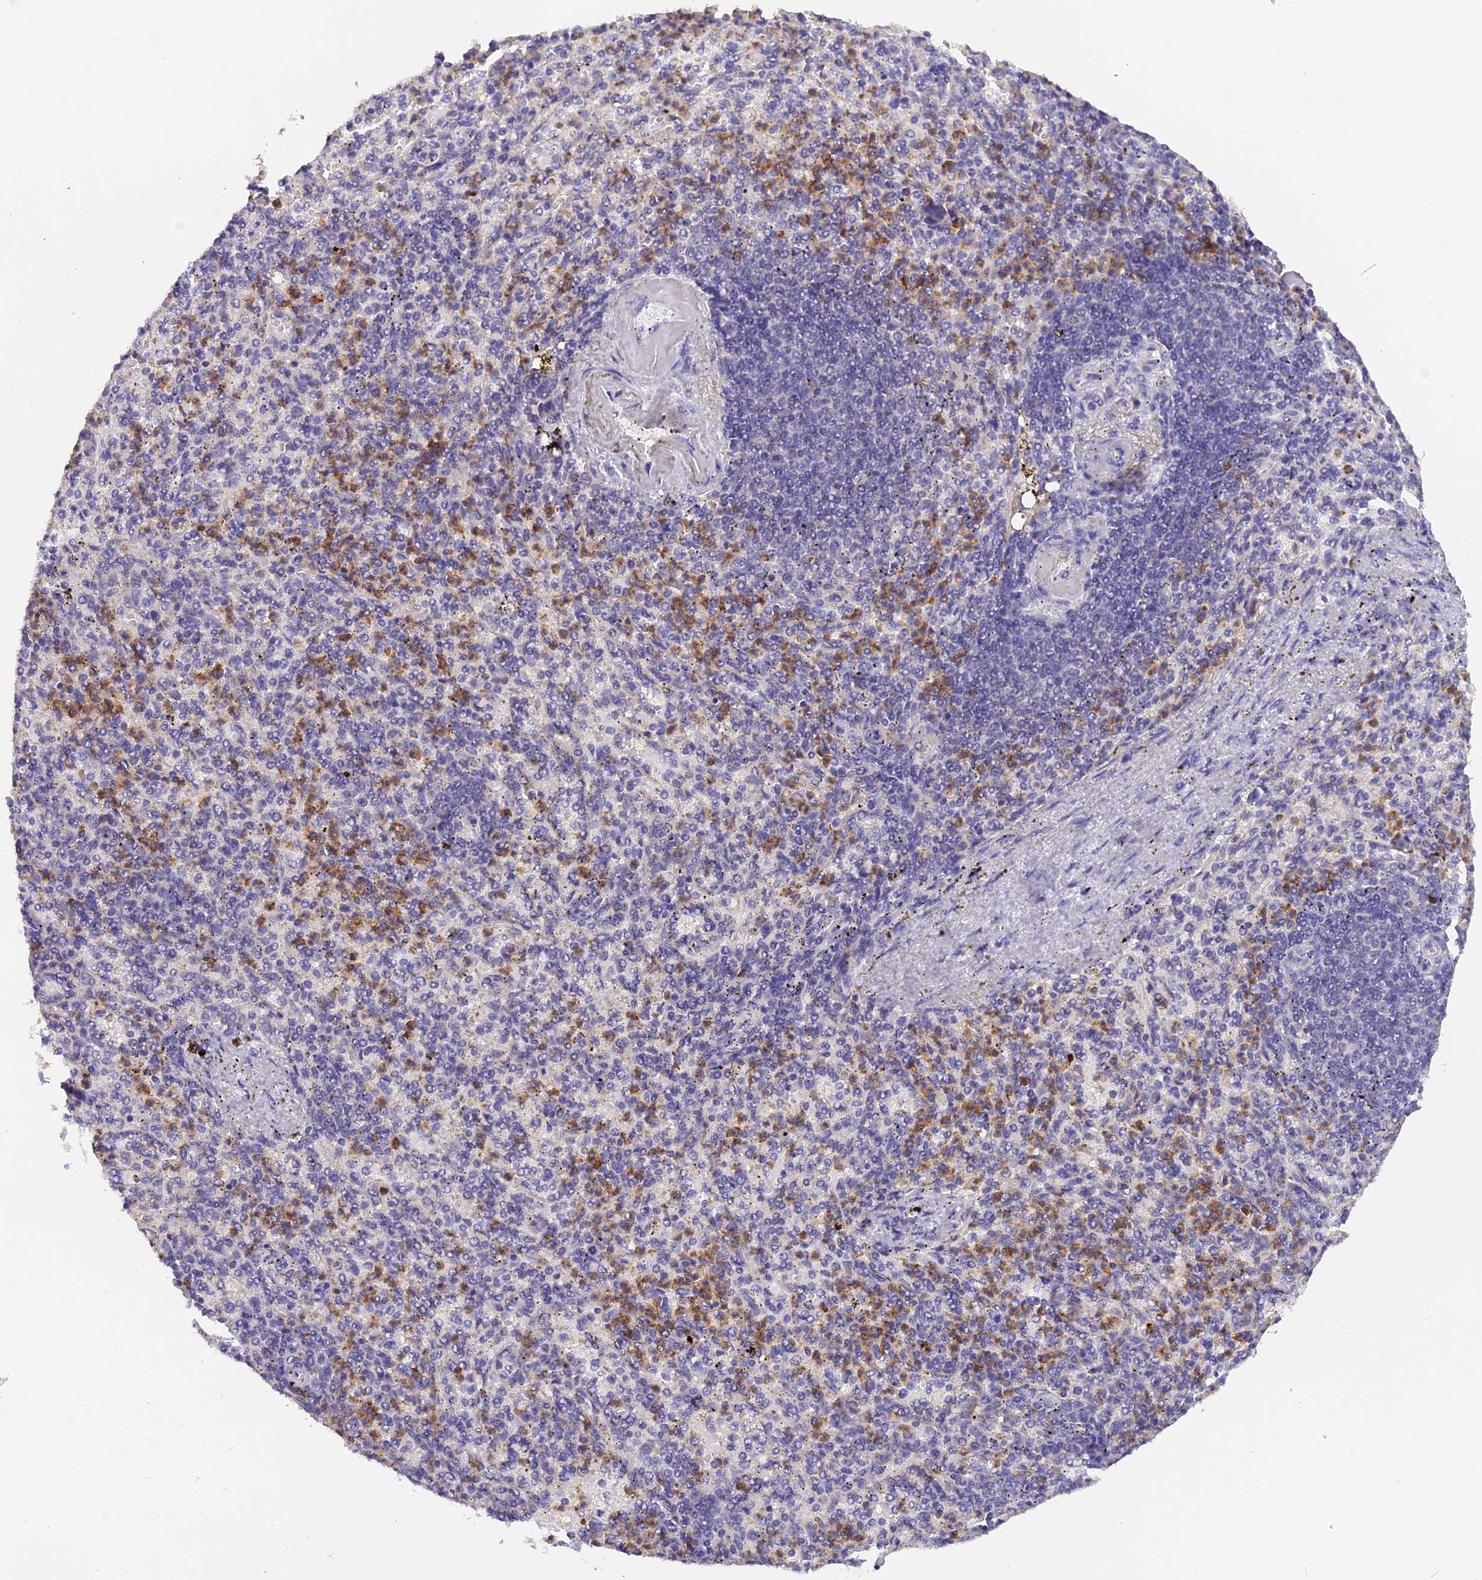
{"staining": {"intensity": "moderate", "quantity": "<25%", "location": "cytoplasmic/membranous"}, "tissue": "spleen", "cell_type": "Cells in red pulp", "image_type": "normal", "snomed": [{"axis": "morphology", "description": "Normal tissue, NOS"}, {"axis": "topography", "description": "Spleen"}], "caption": "Immunohistochemistry (IHC) of benign spleen displays low levels of moderate cytoplasmic/membranous positivity in approximately <25% of cells in red pulp.", "gene": "TRIM3", "patient": {"sex": "female", "age": 74}}